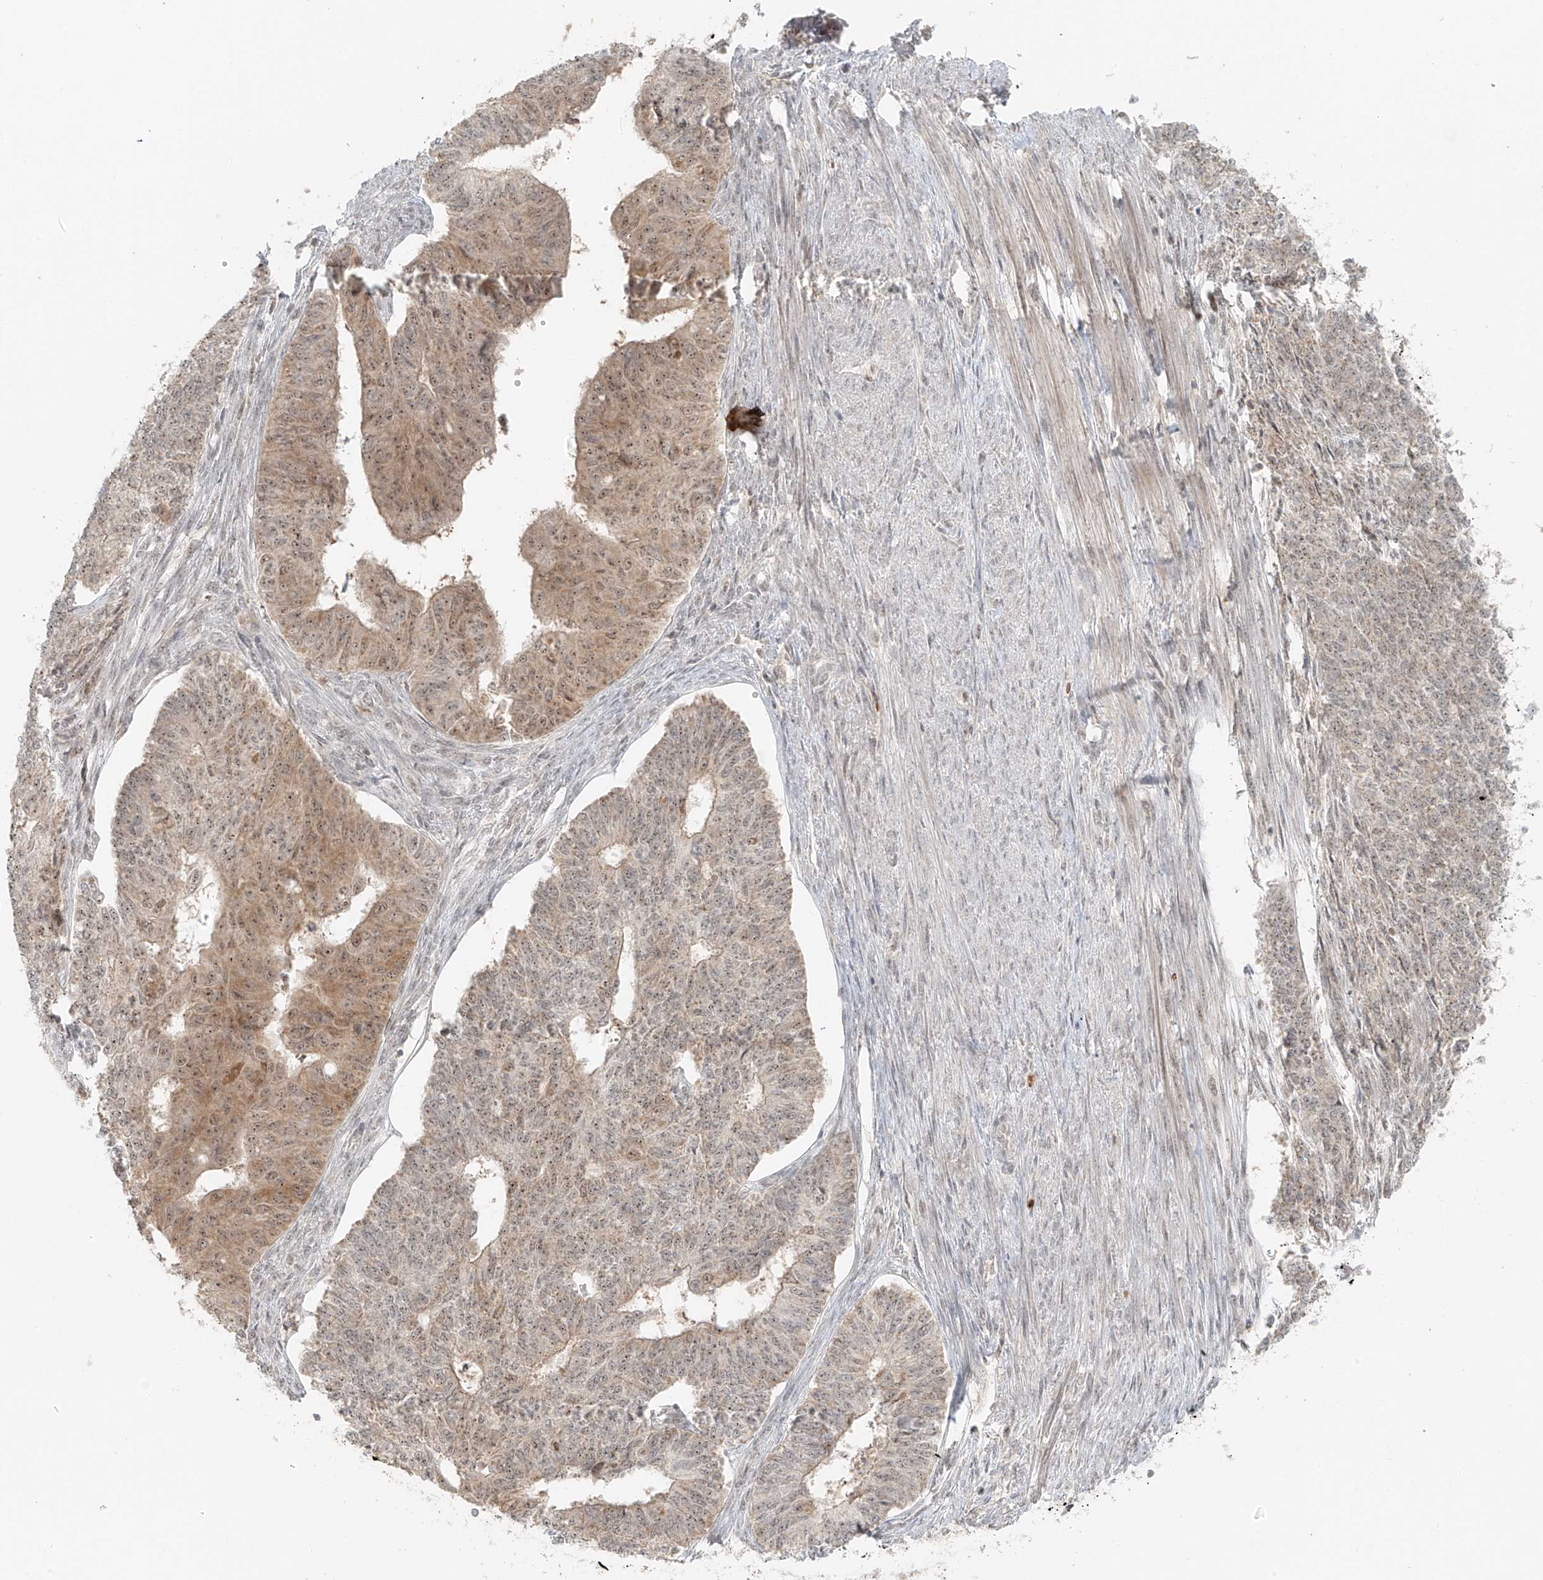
{"staining": {"intensity": "moderate", "quantity": "25%-75%", "location": "cytoplasmic/membranous,nuclear"}, "tissue": "endometrial cancer", "cell_type": "Tumor cells", "image_type": "cancer", "snomed": [{"axis": "morphology", "description": "Adenocarcinoma, NOS"}, {"axis": "topography", "description": "Endometrium"}], "caption": "Protein staining of endometrial adenocarcinoma tissue shows moderate cytoplasmic/membranous and nuclear staining in about 25%-75% of tumor cells. (Stains: DAB in brown, nuclei in blue, Microscopy: brightfield microscopy at high magnification).", "gene": "MIPEP", "patient": {"sex": "female", "age": 32}}